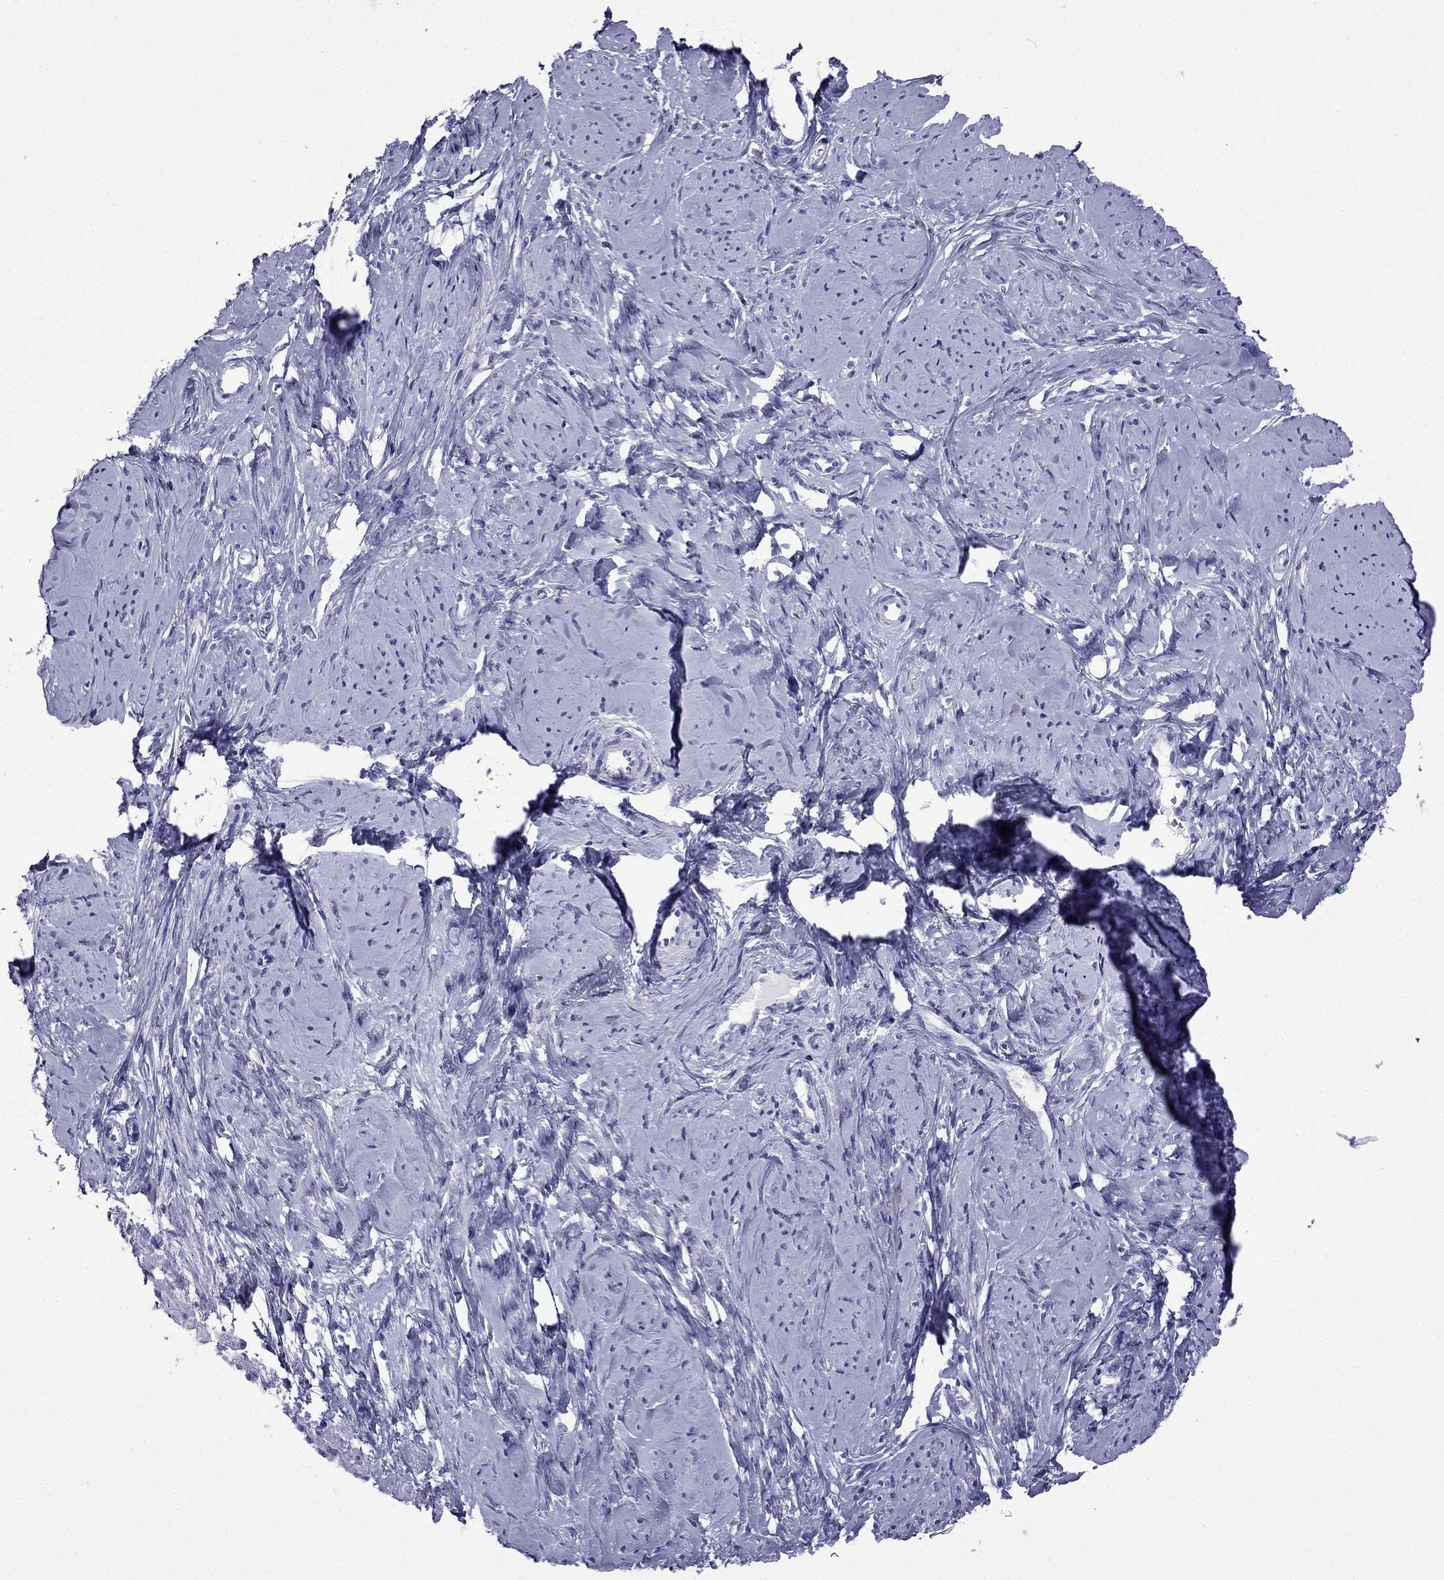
{"staining": {"intensity": "negative", "quantity": "none", "location": "none"}, "tissue": "smooth muscle", "cell_type": "Smooth muscle cells", "image_type": "normal", "snomed": [{"axis": "morphology", "description": "Normal tissue, NOS"}, {"axis": "topography", "description": "Smooth muscle"}], "caption": "An image of human smooth muscle is negative for staining in smooth muscle cells. The staining was performed using DAB to visualize the protein expression in brown, while the nuclei were stained in blue with hematoxylin (Magnification: 20x).", "gene": "ARR3", "patient": {"sex": "female", "age": 48}}